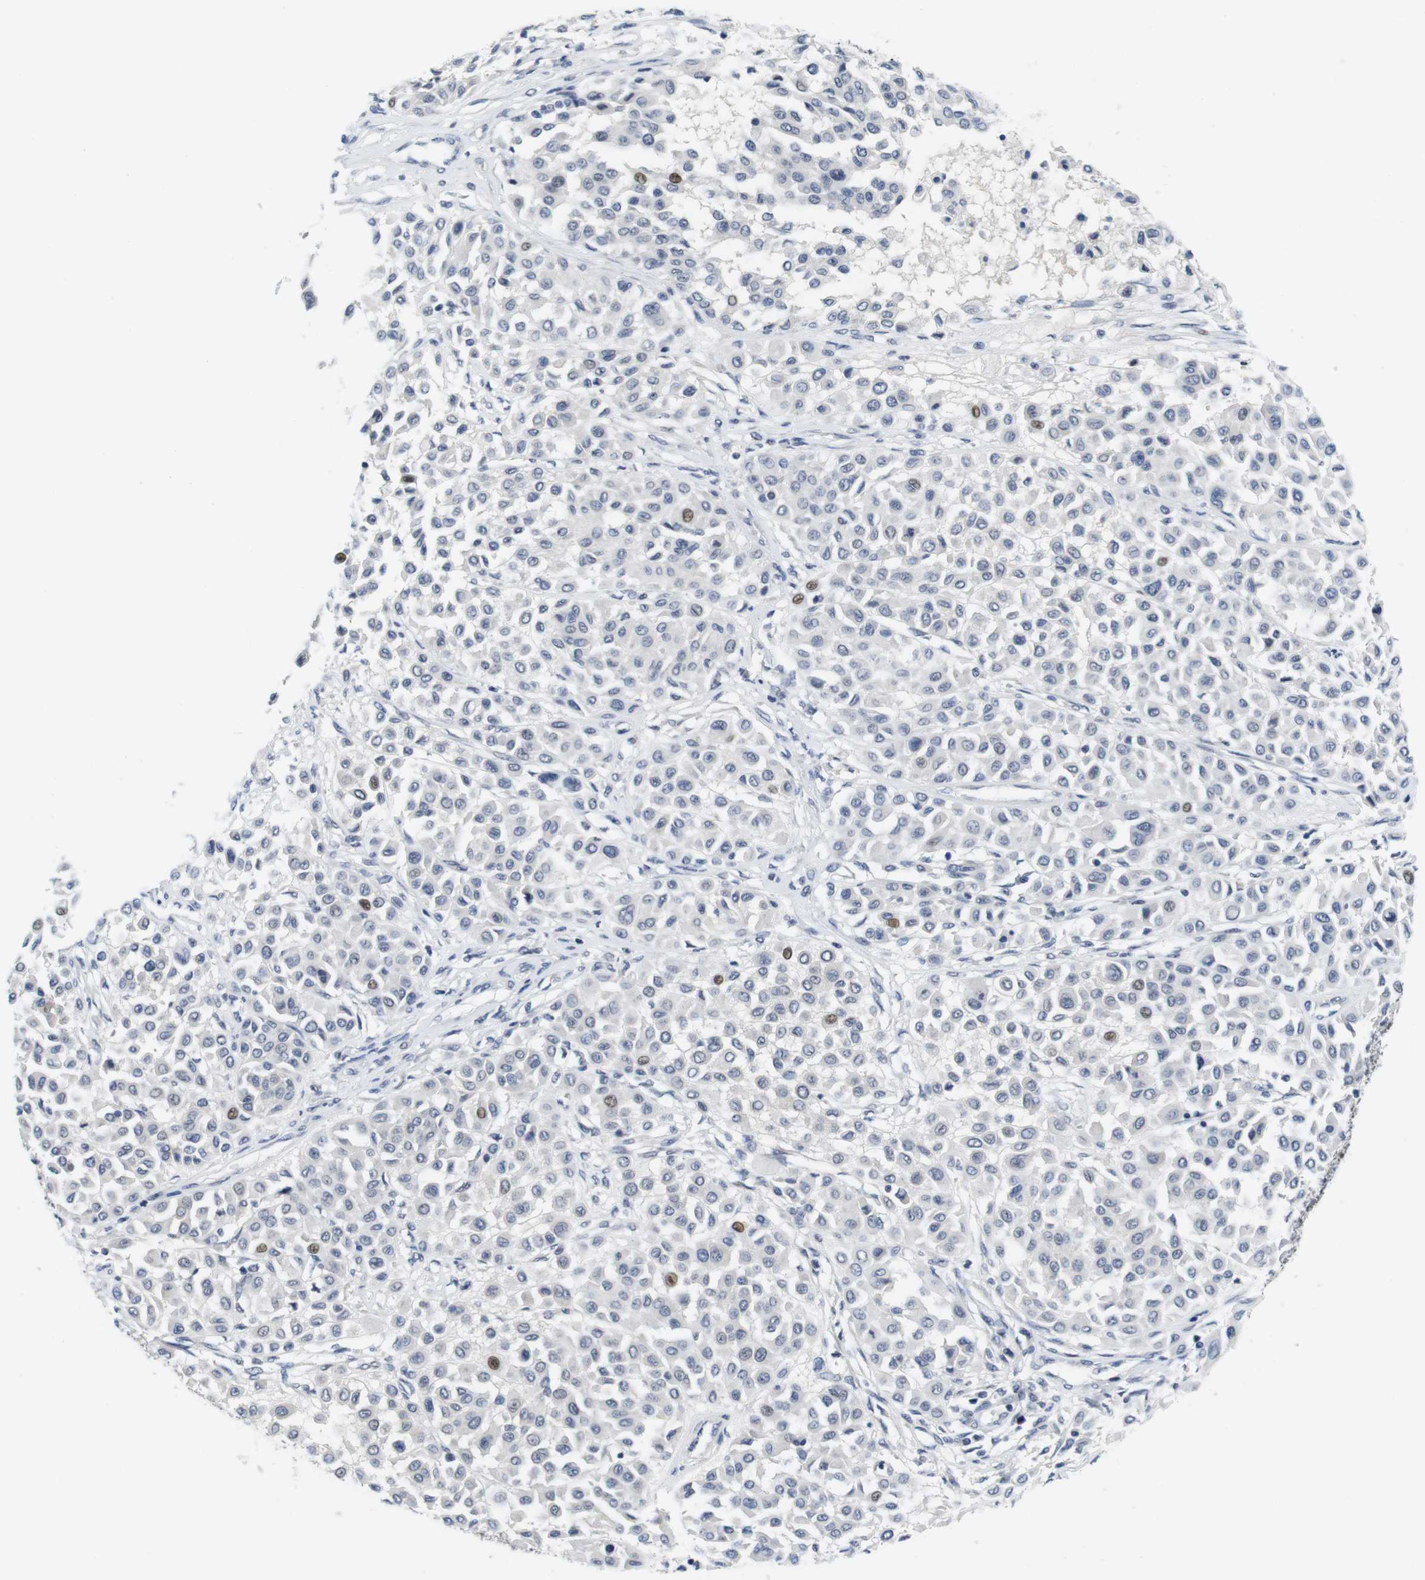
{"staining": {"intensity": "moderate", "quantity": "<25%", "location": "nuclear"}, "tissue": "melanoma", "cell_type": "Tumor cells", "image_type": "cancer", "snomed": [{"axis": "morphology", "description": "Malignant melanoma, Metastatic site"}, {"axis": "topography", "description": "Soft tissue"}], "caption": "Immunohistochemistry (IHC) image of human malignant melanoma (metastatic site) stained for a protein (brown), which displays low levels of moderate nuclear positivity in approximately <25% of tumor cells.", "gene": "SKP2", "patient": {"sex": "male", "age": 41}}